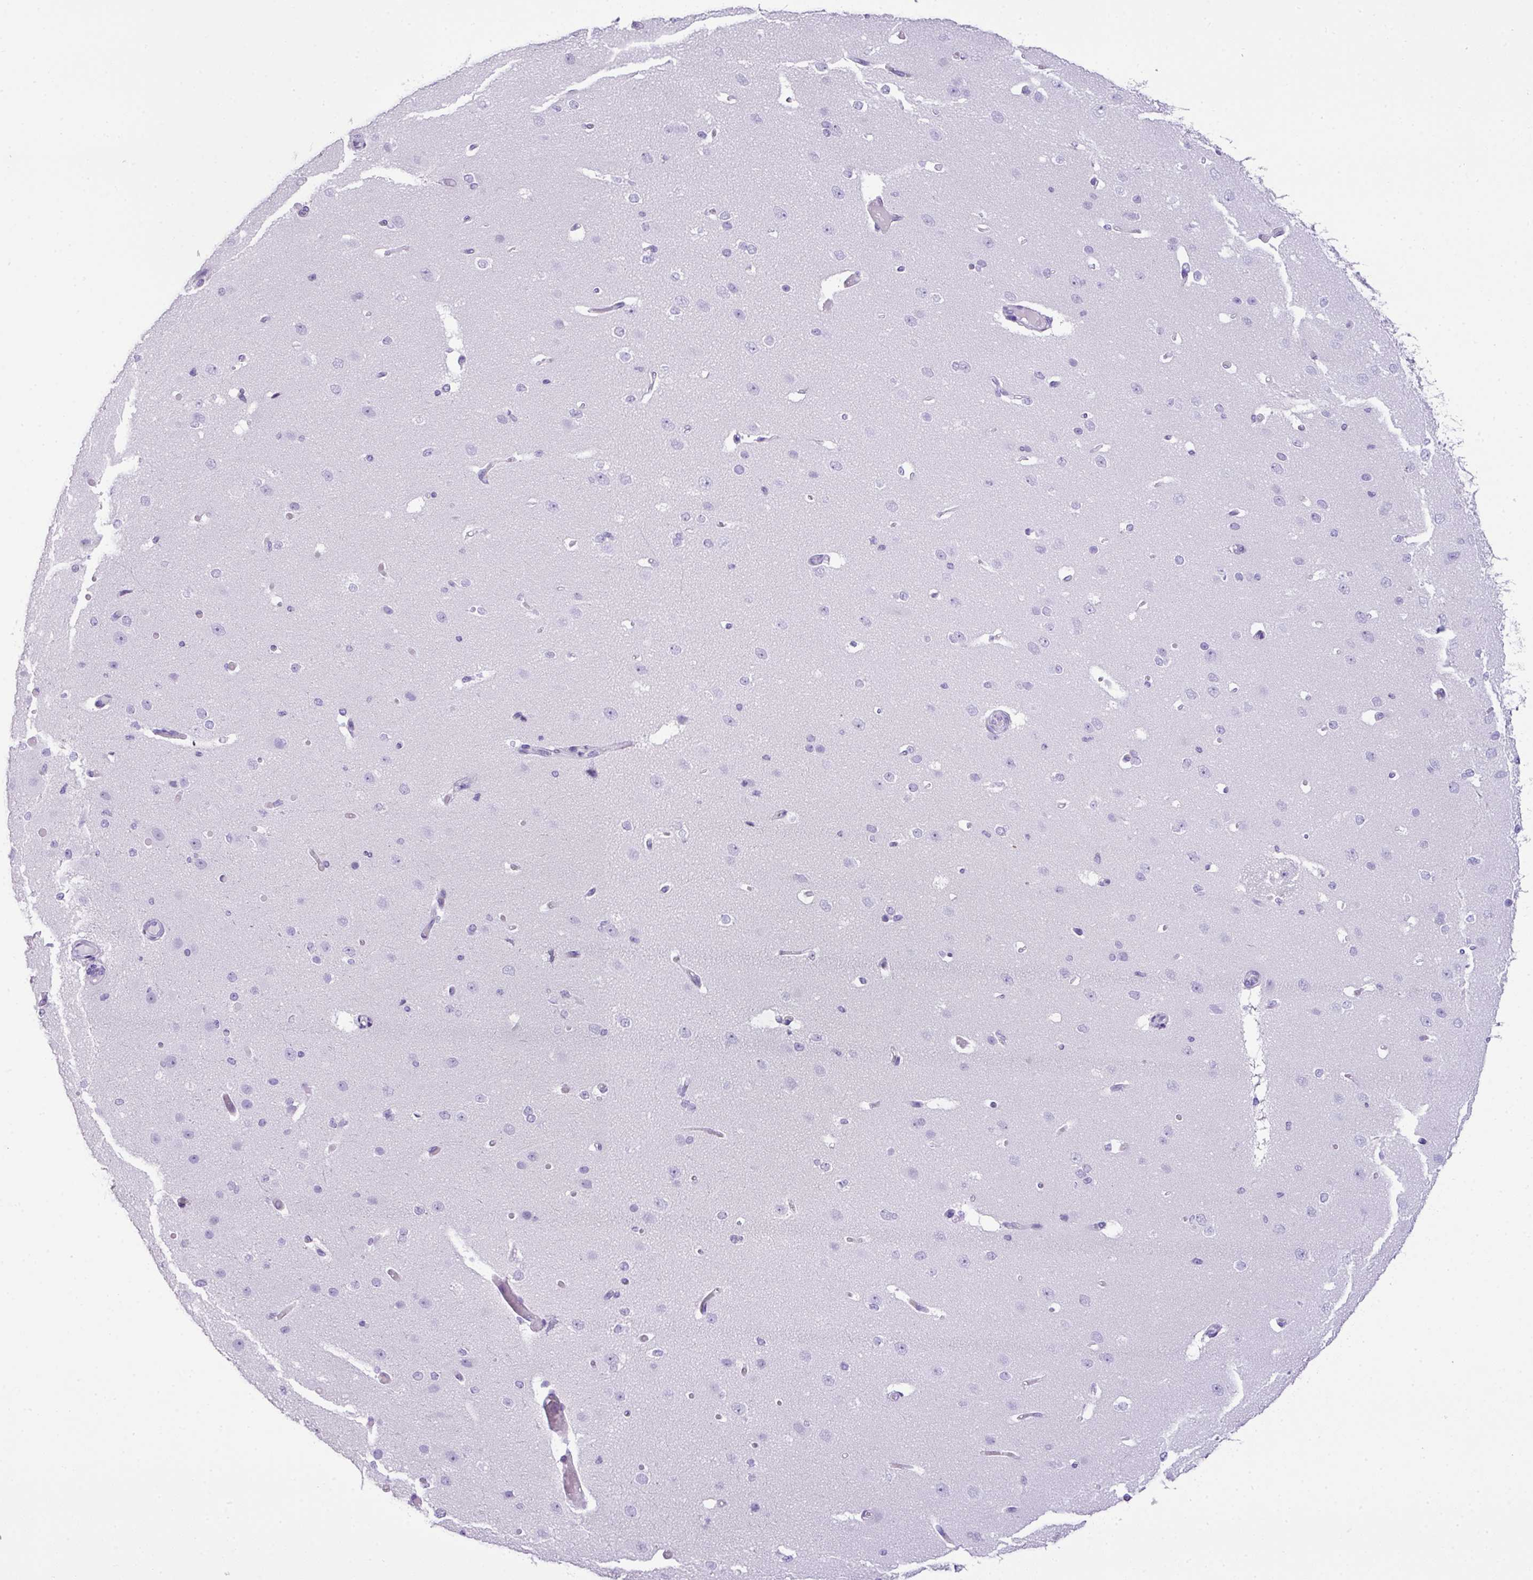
{"staining": {"intensity": "negative", "quantity": "none", "location": "none"}, "tissue": "cerebral cortex", "cell_type": "Endothelial cells", "image_type": "normal", "snomed": [{"axis": "morphology", "description": "Normal tissue, NOS"}, {"axis": "morphology", "description": "Inflammation, NOS"}, {"axis": "topography", "description": "Cerebral cortex"}], "caption": "Immunohistochemistry image of benign cerebral cortex: human cerebral cortex stained with DAB exhibits no significant protein expression in endothelial cells.", "gene": "TNP1", "patient": {"sex": "male", "age": 6}}